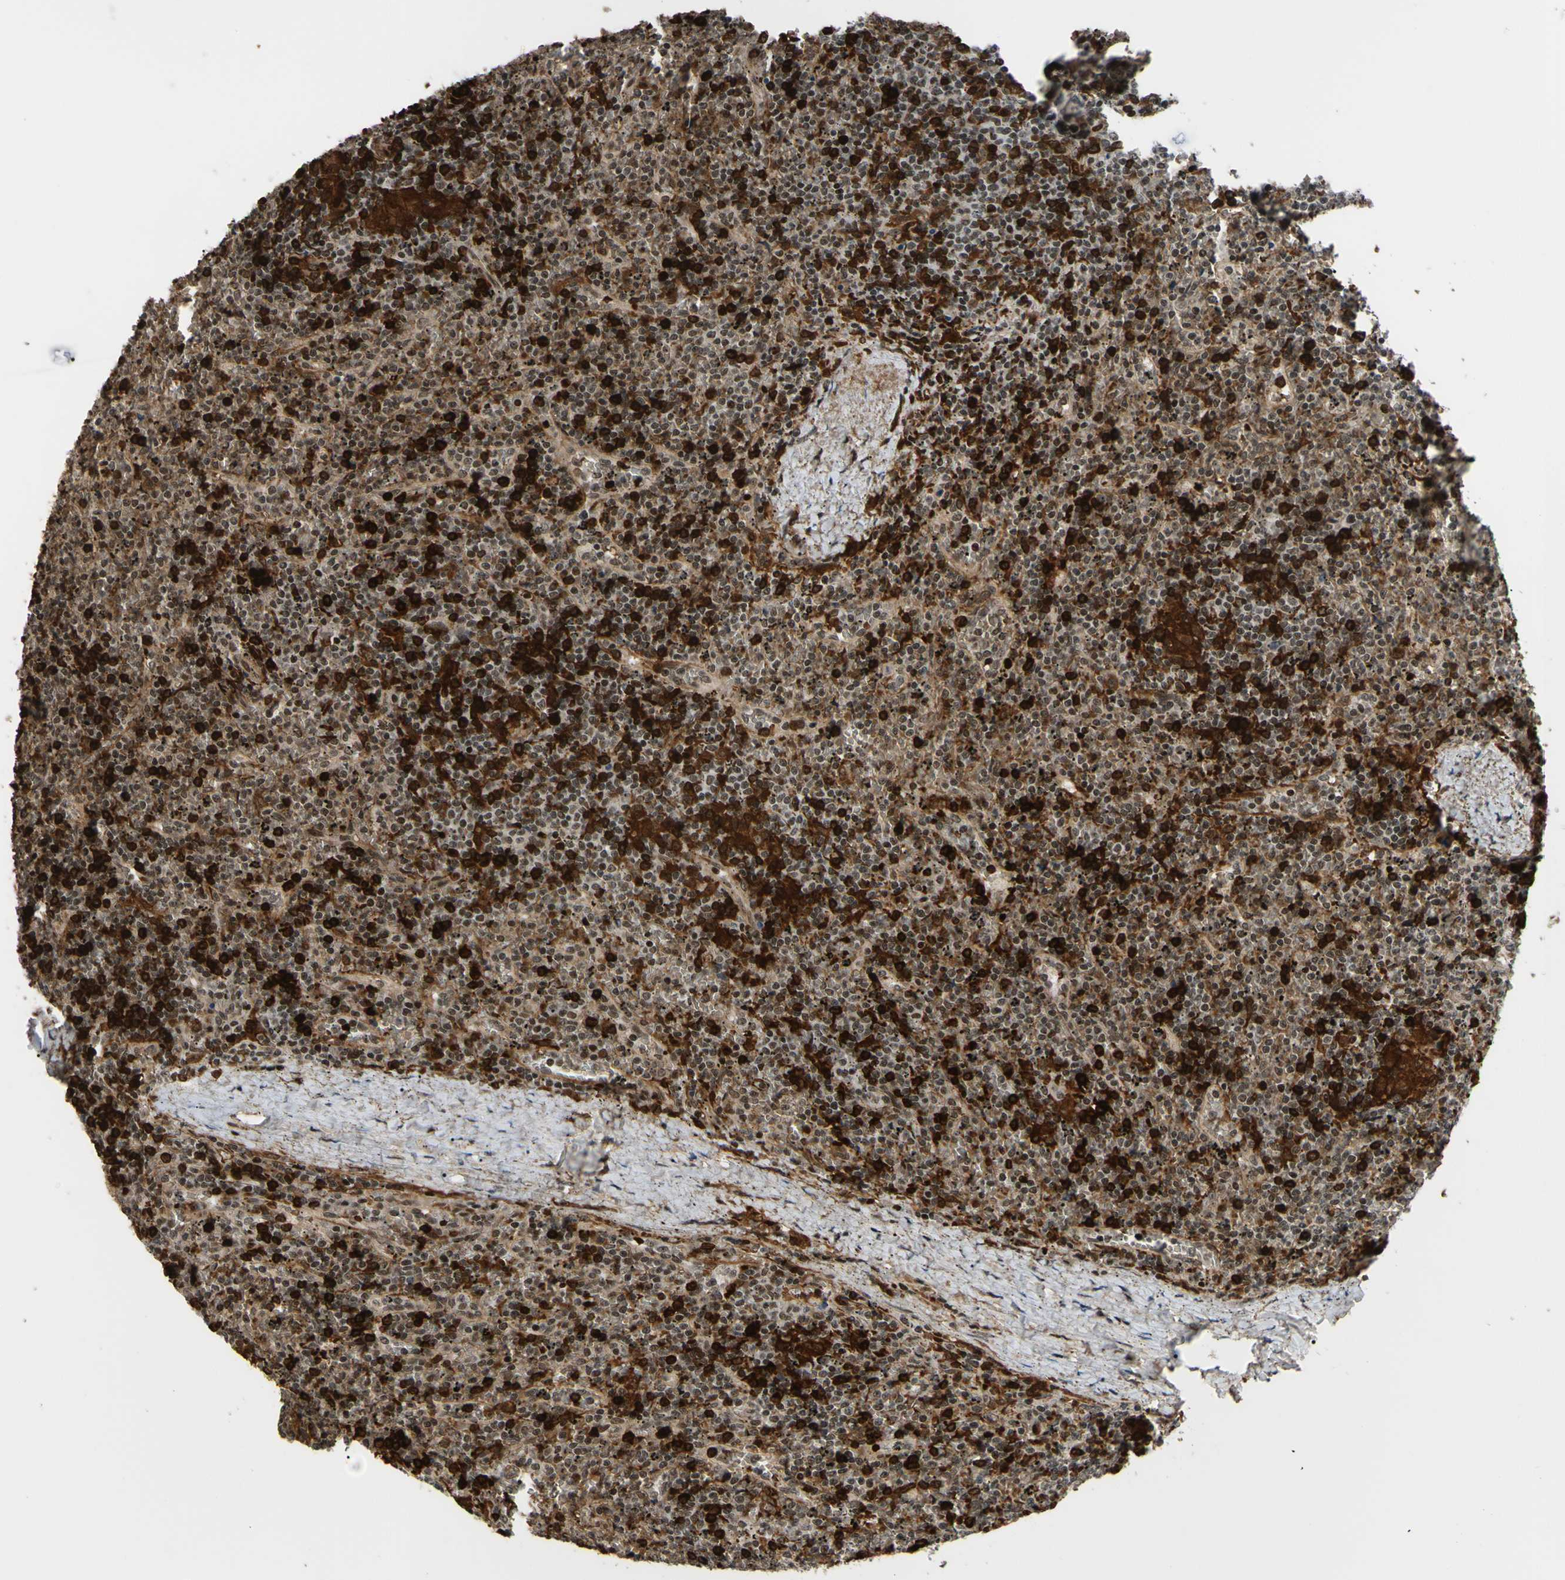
{"staining": {"intensity": "strong", "quantity": "25%-75%", "location": "cytoplasmic/membranous,nuclear"}, "tissue": "lymphoma", "cell_type": "Tumor cells", "image_type": "cancer", "snomed": [{"axis": "morphology", "description": "Malignant lymphoma, non-Hodgkin's type, Low grade"}, {"axis": "topography", "description": "Spleen"}], "caption": "Immunohistochemical staining of human malignant lymphoma, non-Hodgkin's type (low-grade) exhibits high levels of strong cytoplasmic/membranous and nuclear positivity in approximately 25%-75% of tumor cells.", "gene": "THAP12", "patient": {"sex": "female", "age": 19}}